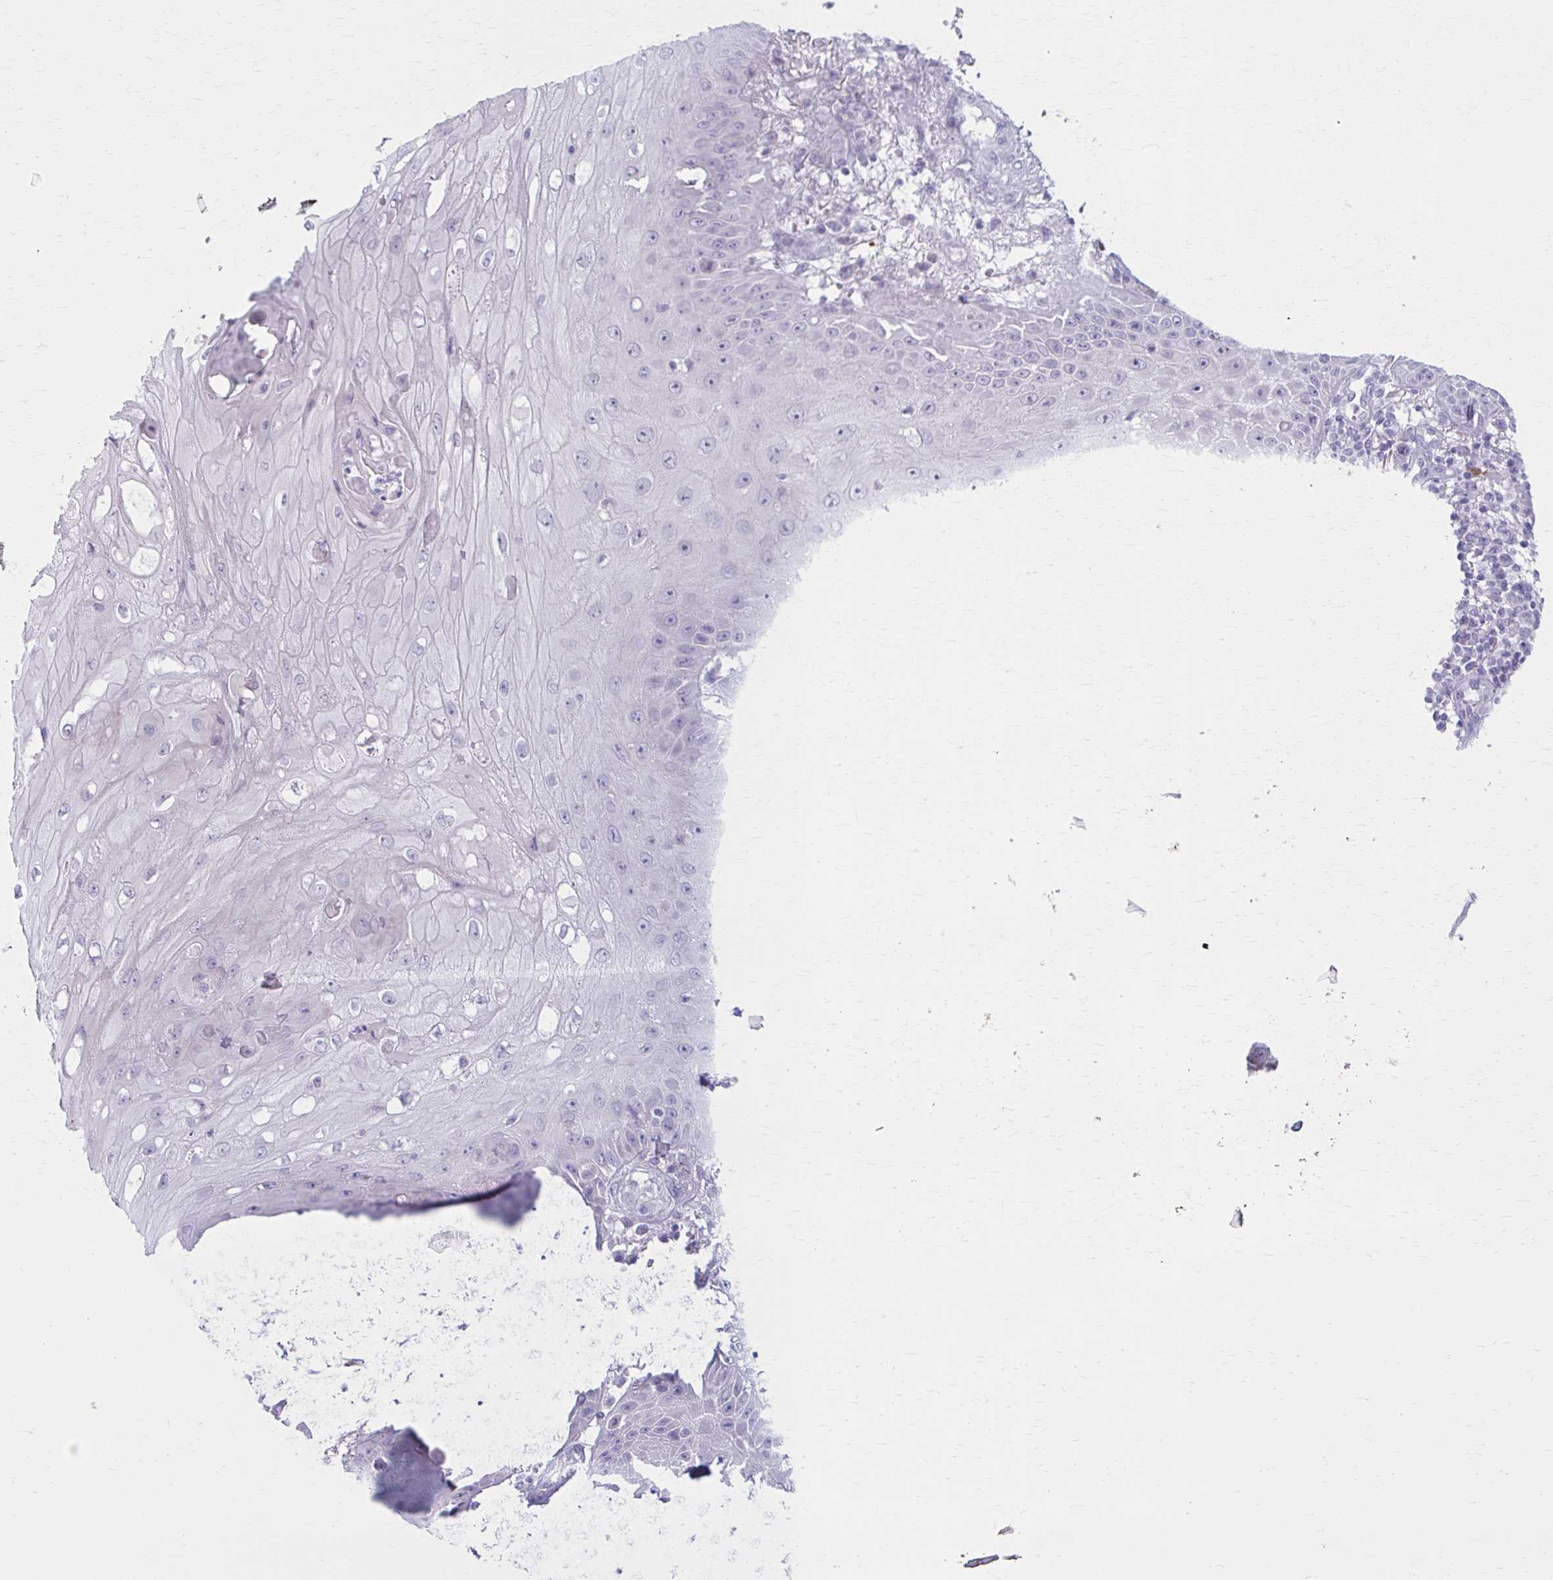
{"staining": {"intensity": "negative", "quantity": "none", "location": "none"}, "tissue": "skin cancer", "cell_type": "Tumor cells", "image_type": "cancer", "snomed": [{"axis": "morphology", "description": "Squamous cell carcinoma, NOS"}, {"axis": "topography", "description": "Skin"}], "caption": "DAB immunohistochemical staining of skin squamous cell carcinoma reveals no significant positivity in tumor cells.", "gene": "LDLRAP1", "patient": {"sex": "male", "age": 70}}